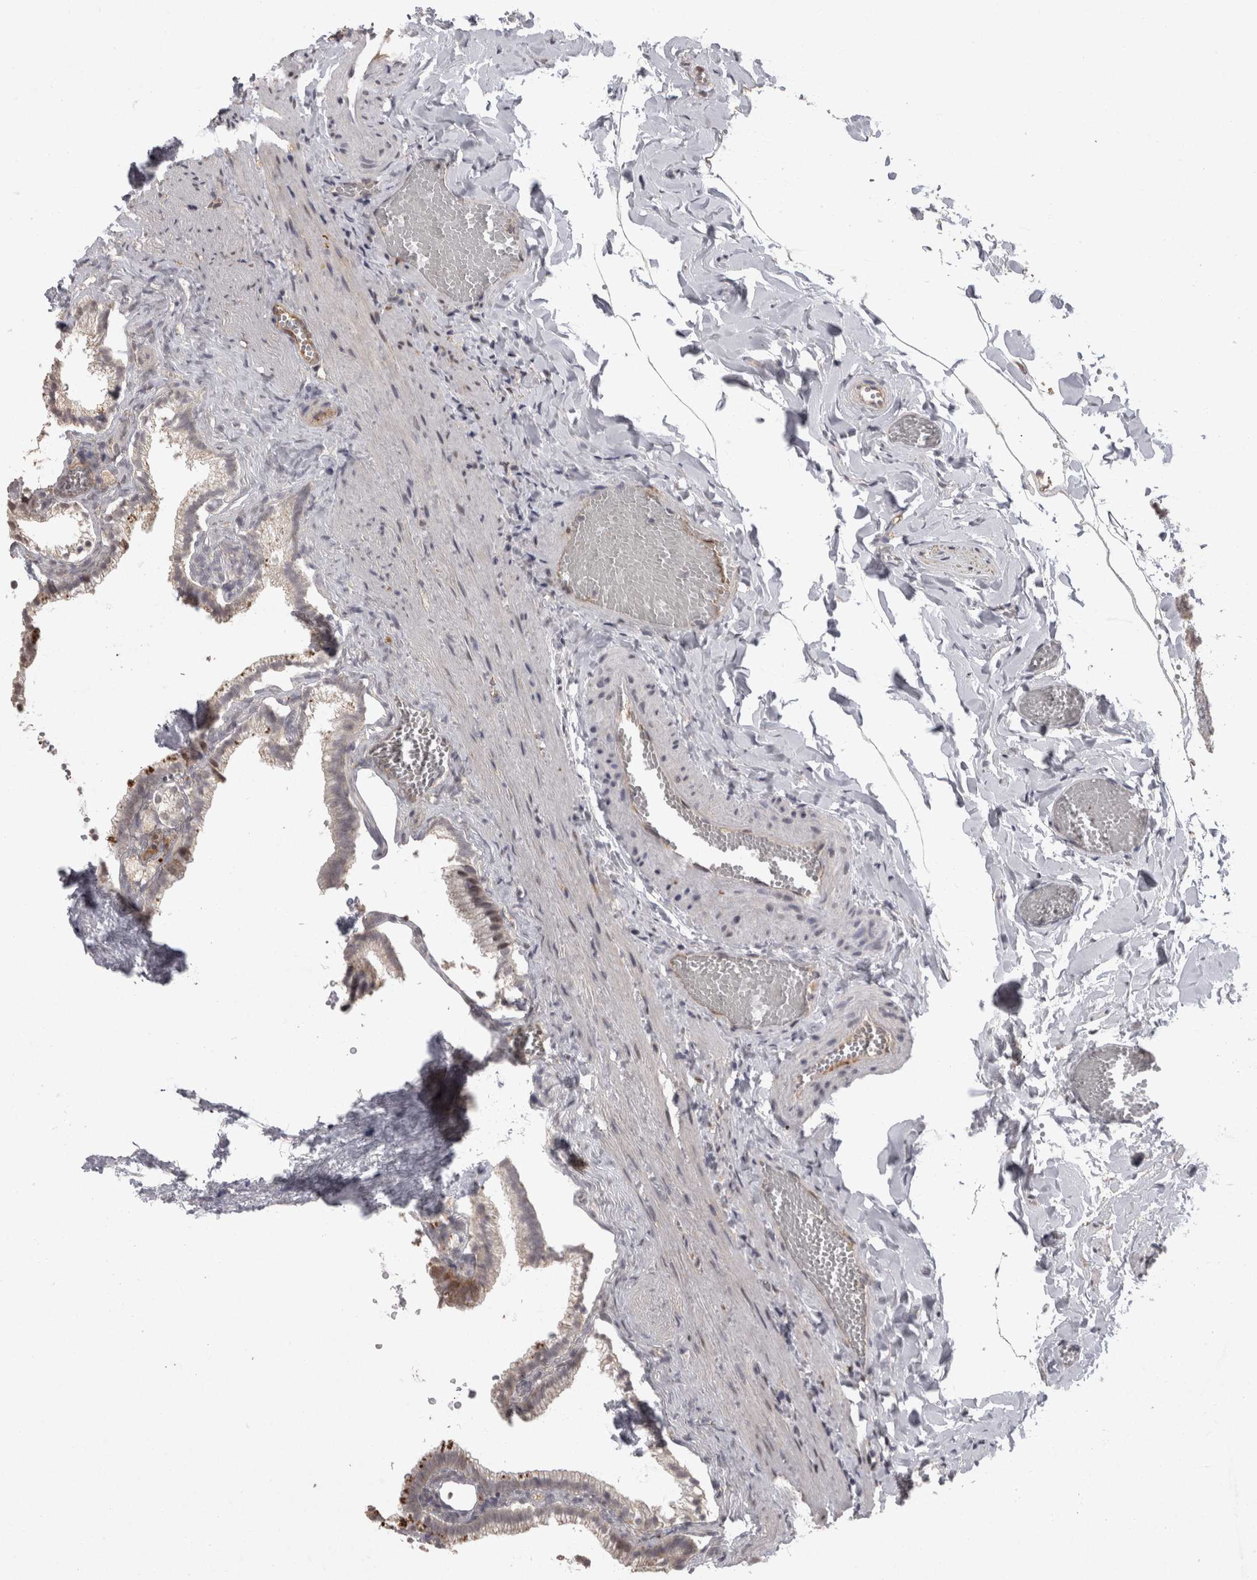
{"staining": {"intensity": "weak", "quantity": "25%-75%", "location": "cytoplasmic/membranous,nuclear"}, "tissue": "gallbladder", "cell_type": "Glandular cells", "image_type": "normal", "snomed": [{"axis": "morphology", "description": "Normal tissue, NOS"}, {"axis": "topography", "description": "Gallbladder"}], "caption": "Benign gallbladder displays weak cytoplasmic/membranous,nuclear positivity in approximately 25%-75% of glandular cells.", "gene": "MEP1A", "patient": {"sex": "male", "age": 38}}